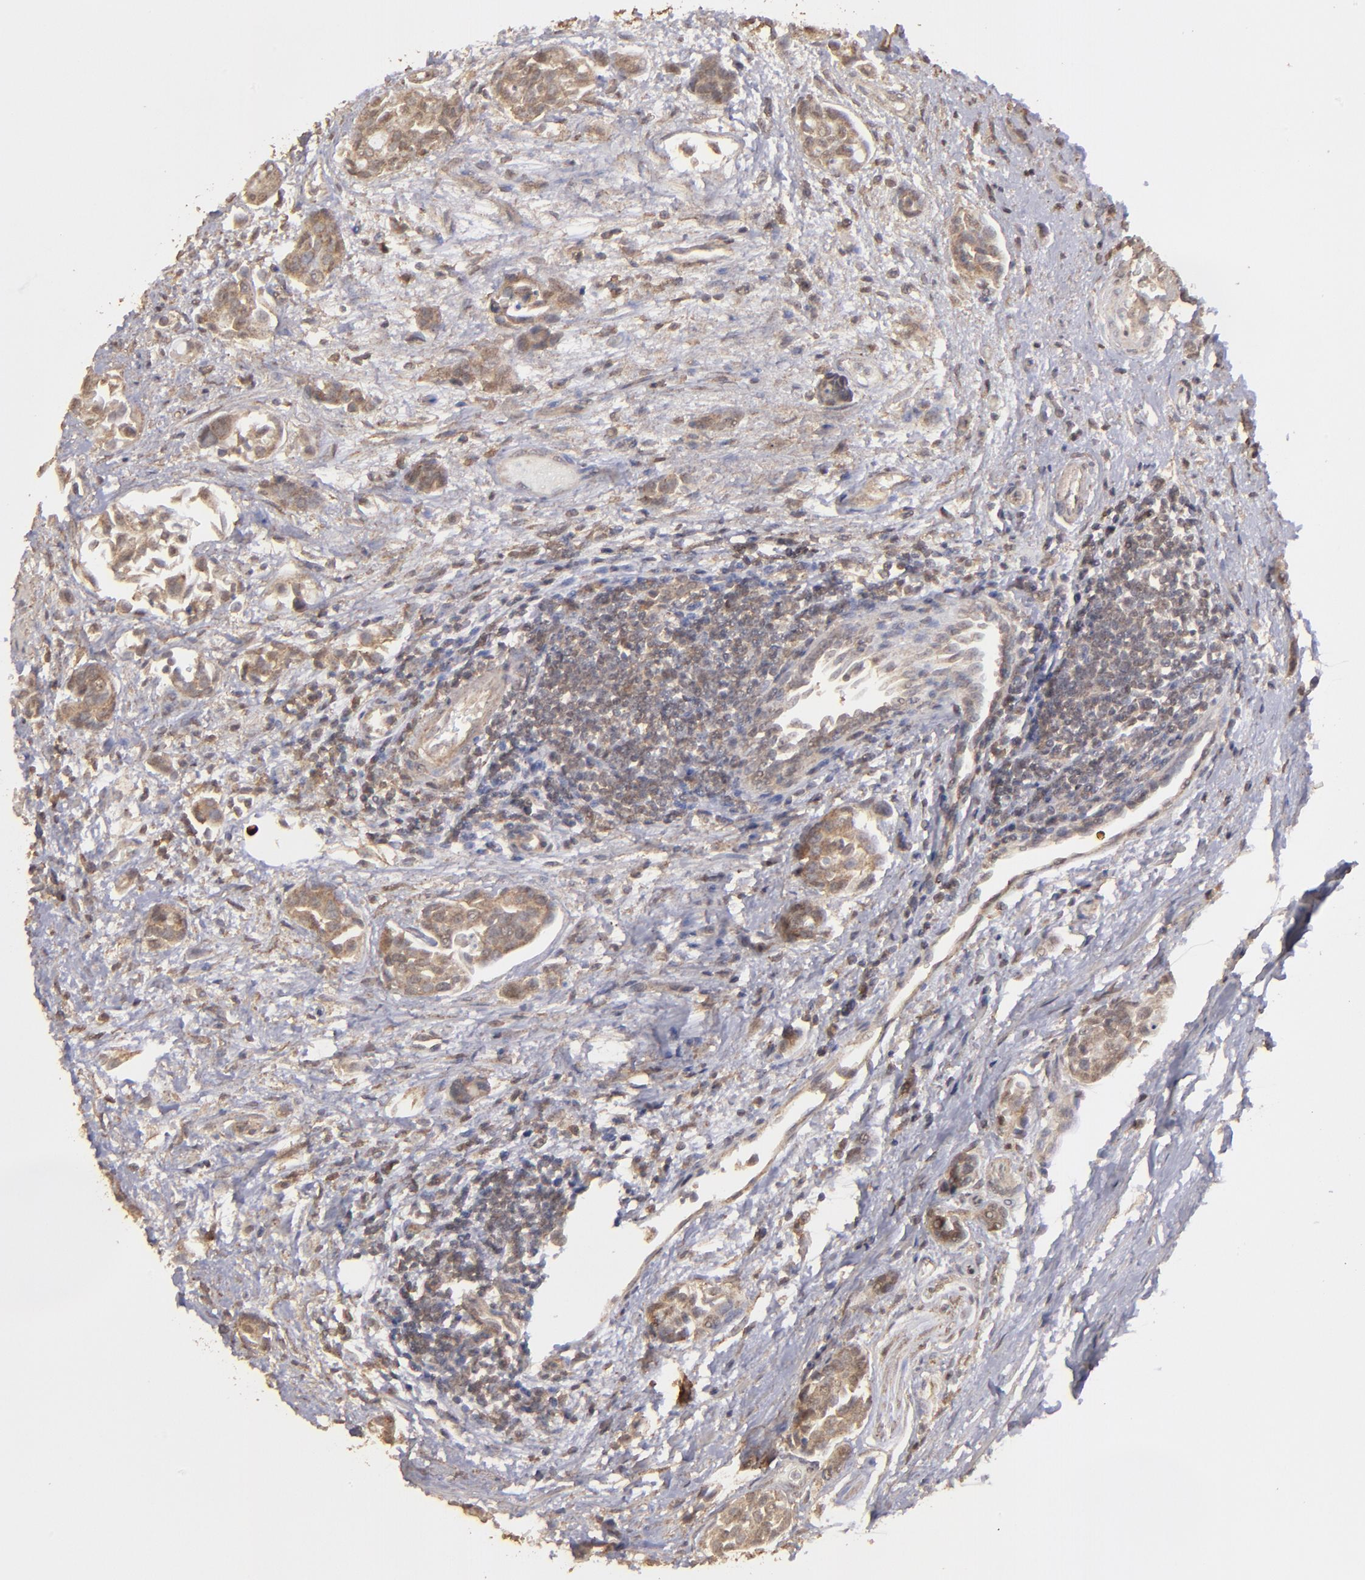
{"staining": {"intensity": "weak", "quantity": ">75%", "location": "cytoplasmic/membranous"}, "tissue": "urothelial cancer", "cell_type": "Tumor cells", "image_type": "cancer", "snomed": [{"axis": "morphology", "description": "Urothelial carcinoma, High grade"}, {"axis": "topography", "description": "Urinary bladder"}], "caption": "A low amount of weak cytoplasmic/membranous staining is appreciated in about >75% of tumor cells in urothelial cancer tissue.", "gene": "FAT1", "patient": {"sex": "male", "age": 78}}